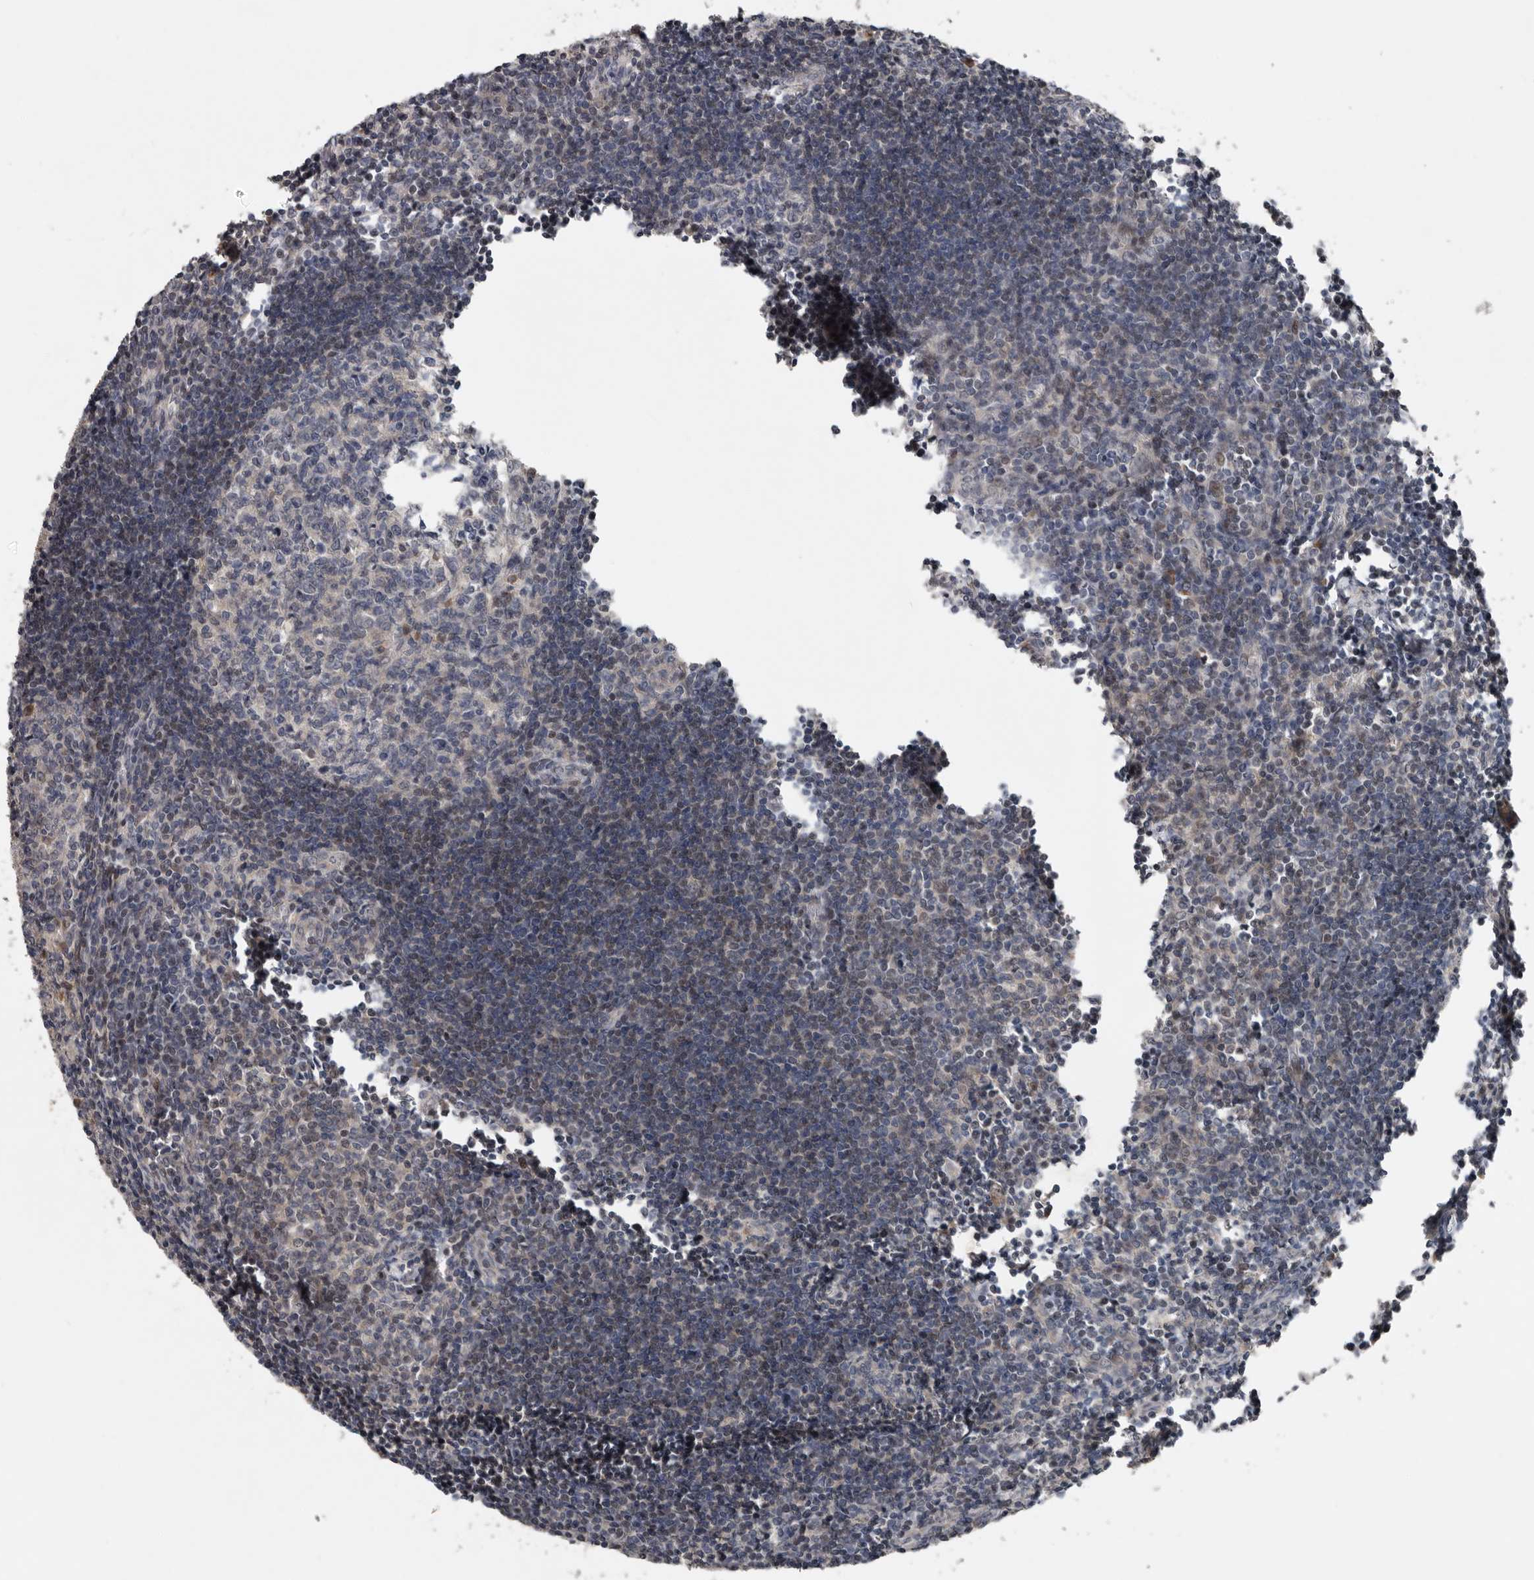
{"staining": {"intensity": "moderate", "quantity": "<25%", "location": "cytoplasmic/membranous"}, "tissue": "lymph node", "cell_type": "Germinal center cells", "image_type": "normal", "snomed": [{"axis": "morphology", "description": "Normal tissue, NOS"}, {"axis": "morphology", "description": "Malignant melanoma, Metastatic site"}, {"axis": "topography", "description": "Lymph node"}], "caption": "Unremarkable lymph node was stained to show a protein in brown. There is low levels of moderate cytoplasmic/membranous expression in about <25% of germinal center cells. The protein is stained brown, and the nuclei are stained in blue (DAB IHC with brightfield microscopy, high magnification).", "gene": "CHML", "patient": {"sex": "male", "age": 41}}